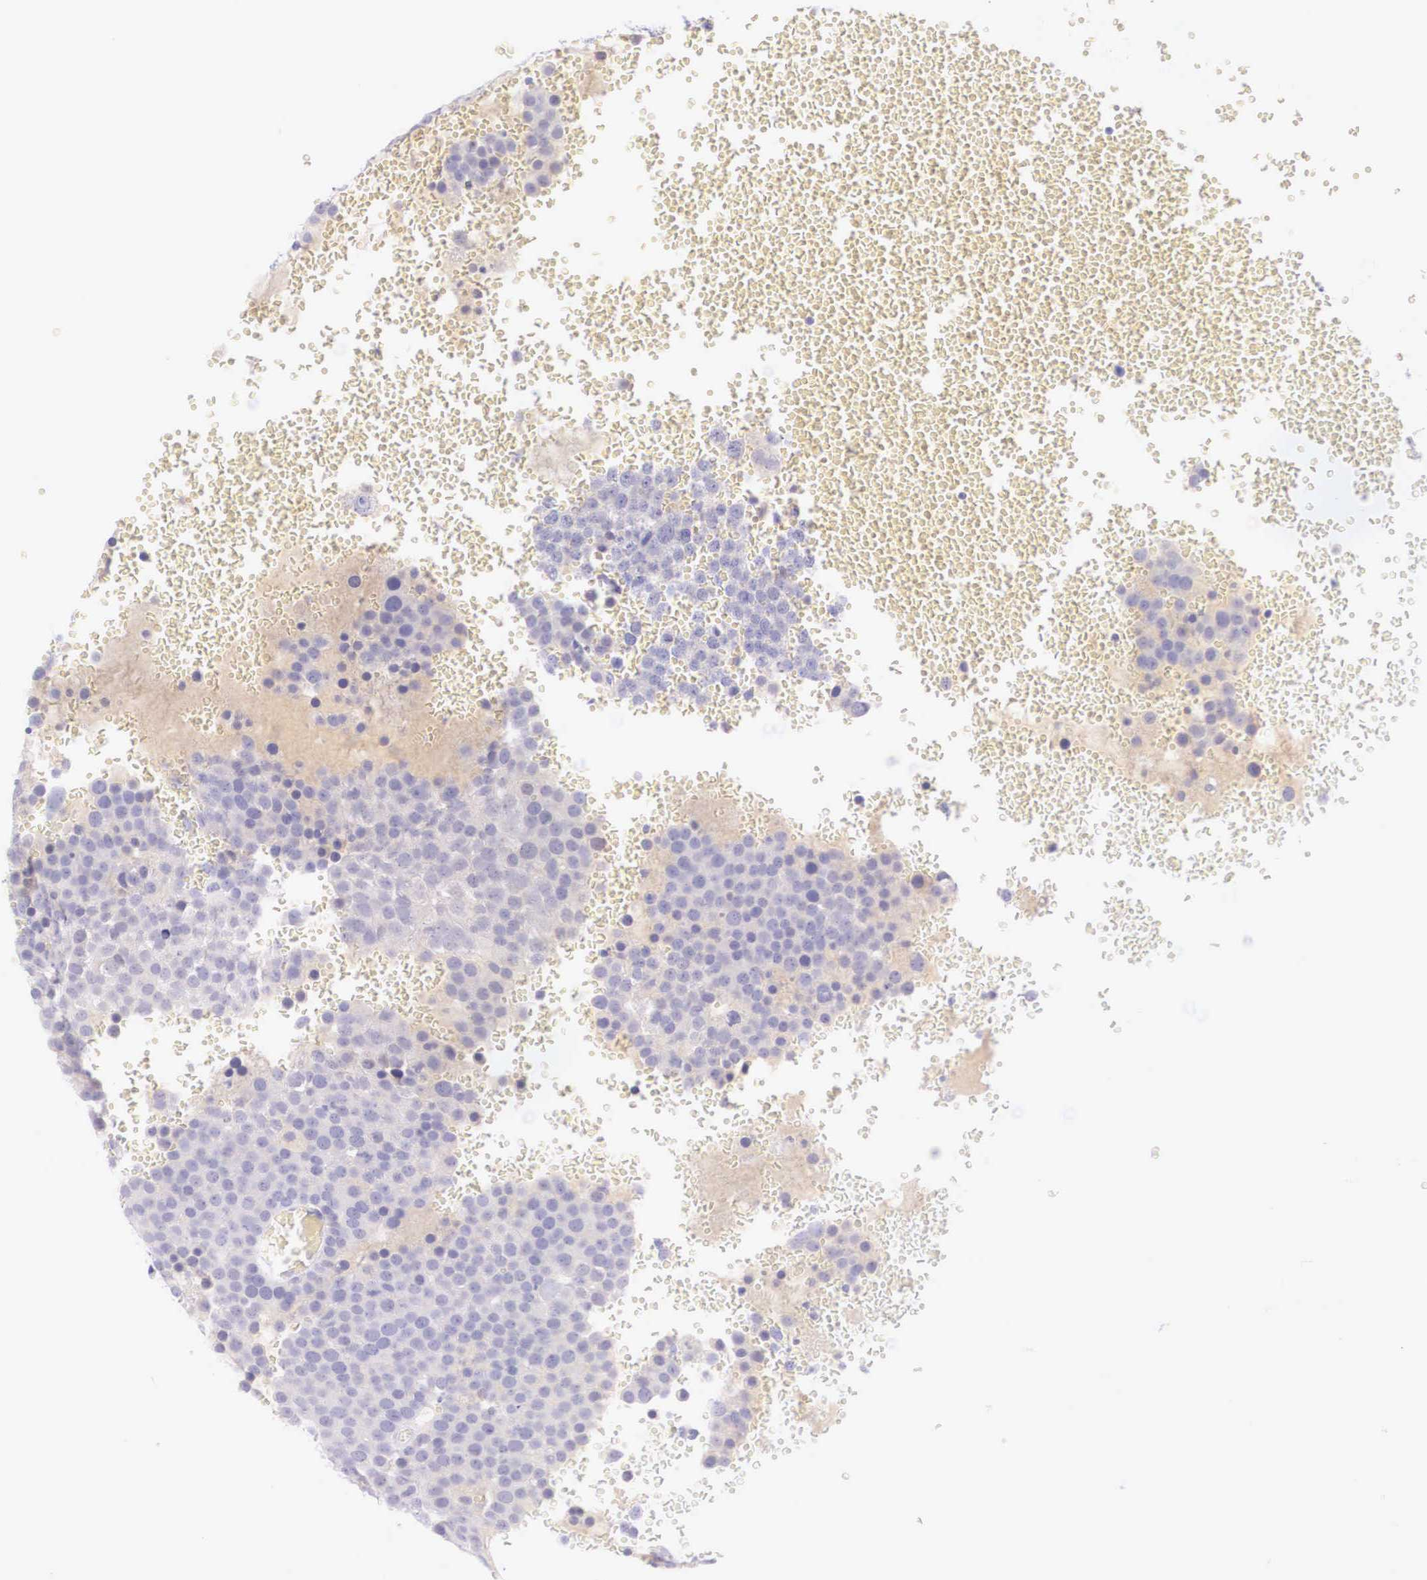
{"staining": {"intensity": "negative", "quantity": "none", "location": "none"}, "tissue": "testis cancer", "cell_type": "Tumor cells", "image_type": "cancer", "snomed": [{"axis": "morphology", "description": "Seminoma, NOS"}, {"axis": "topography", "description": "Testis"}], "caption": "Testis cancer (seminoma) was stained to show a protein in brown. There is no significant positivity in tumor cells.", "gene": "BCL6", "patient": {"sex": "male", "age": 71}}